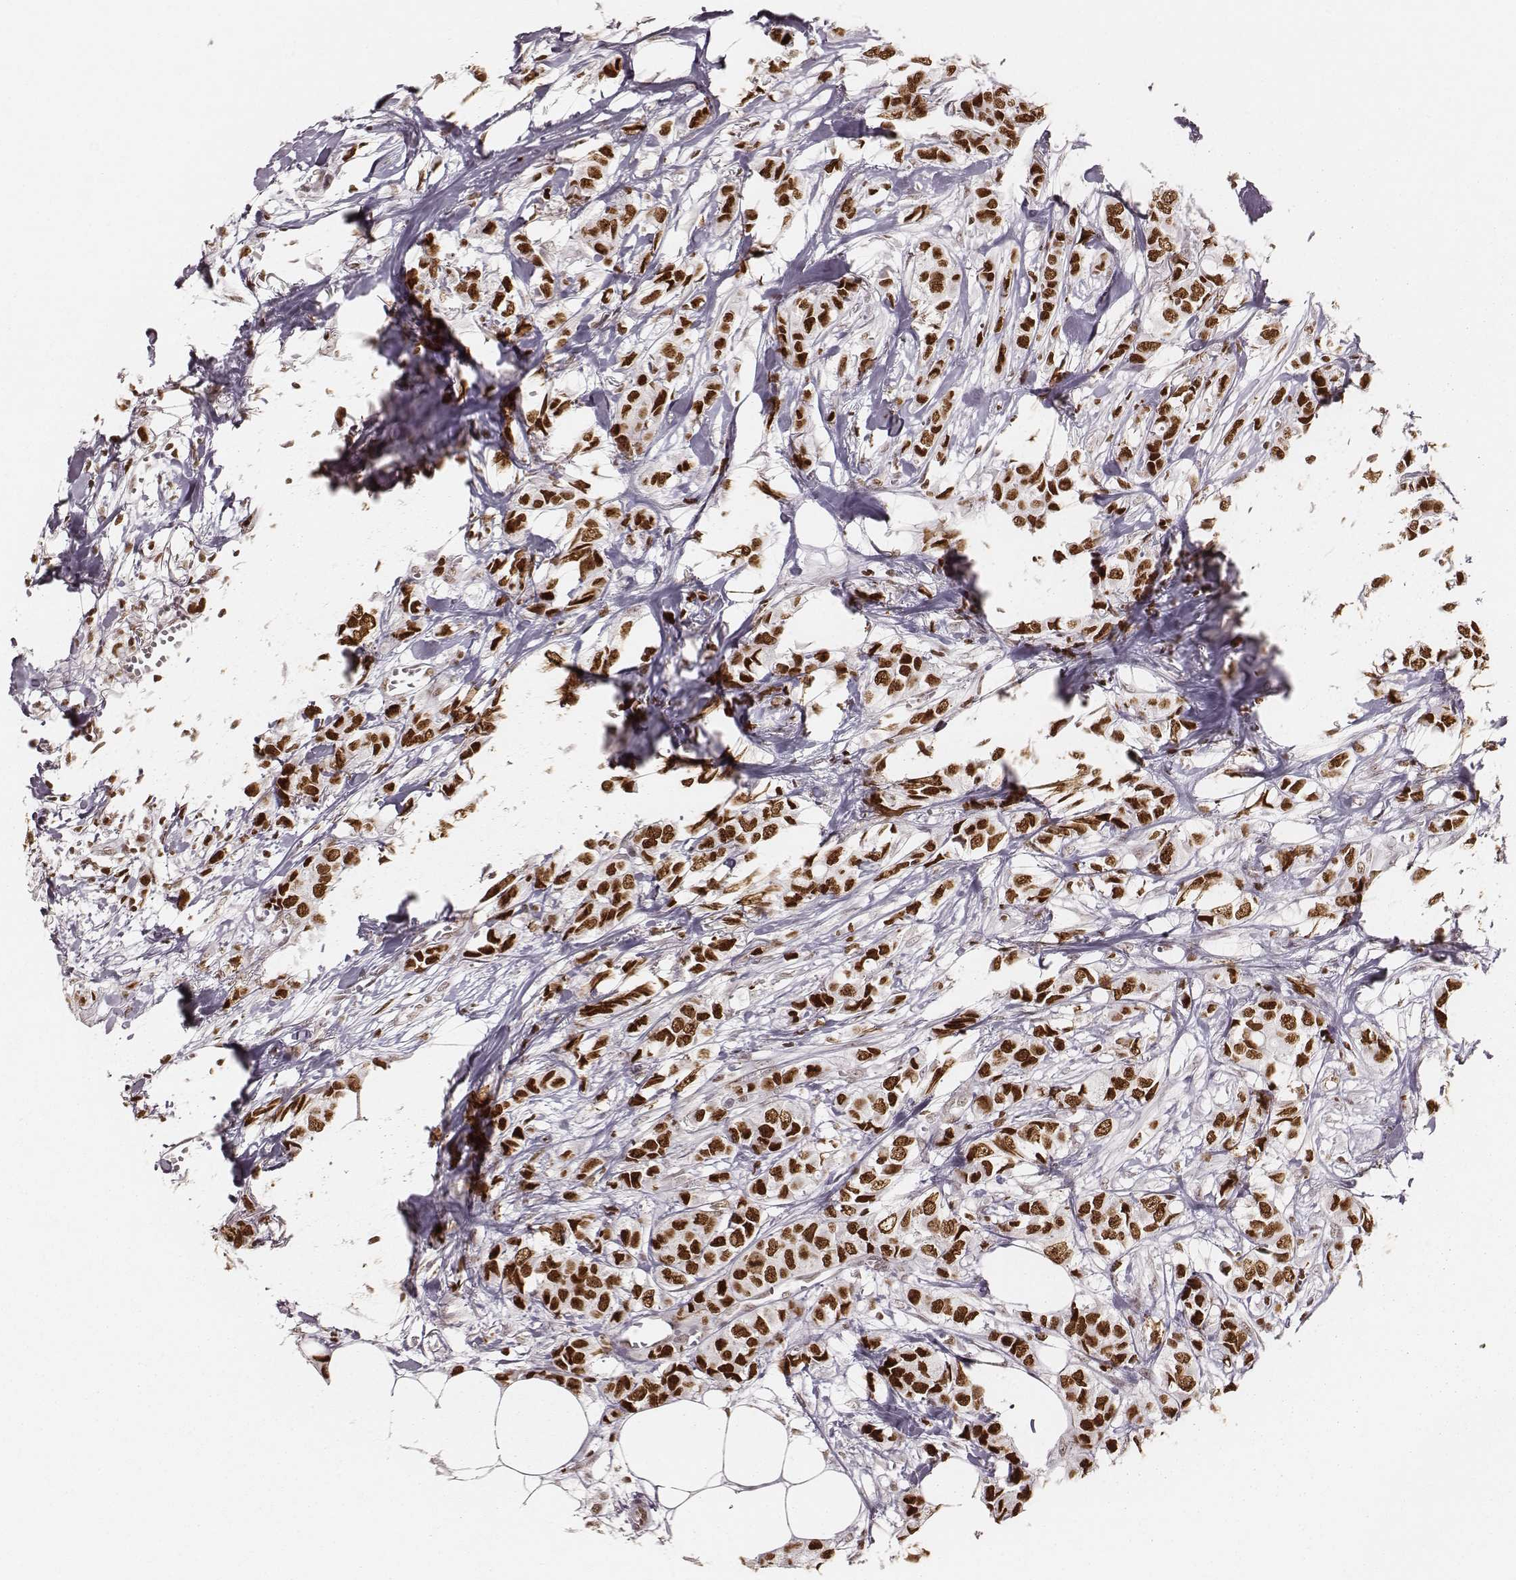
{"staining": {"intensity": "strong", "quantity": ">75%", "location": "nuclear"}, "tissue": "breast cancer", "cell_type": "Tumor cells", "image_type": "cancer", "snomed": [{"axis": "morphology", "description": "Duct carcinoma"}, {"axis": "topography", "description": "Breast"}], "caption": "DAB immunohistochemical staining of breast cancer demonstrates strong nuclear protein positivity in about >75% of tumor cells.", "gene": "PARP1", "patient": {"sex": "female", "age": 85}}